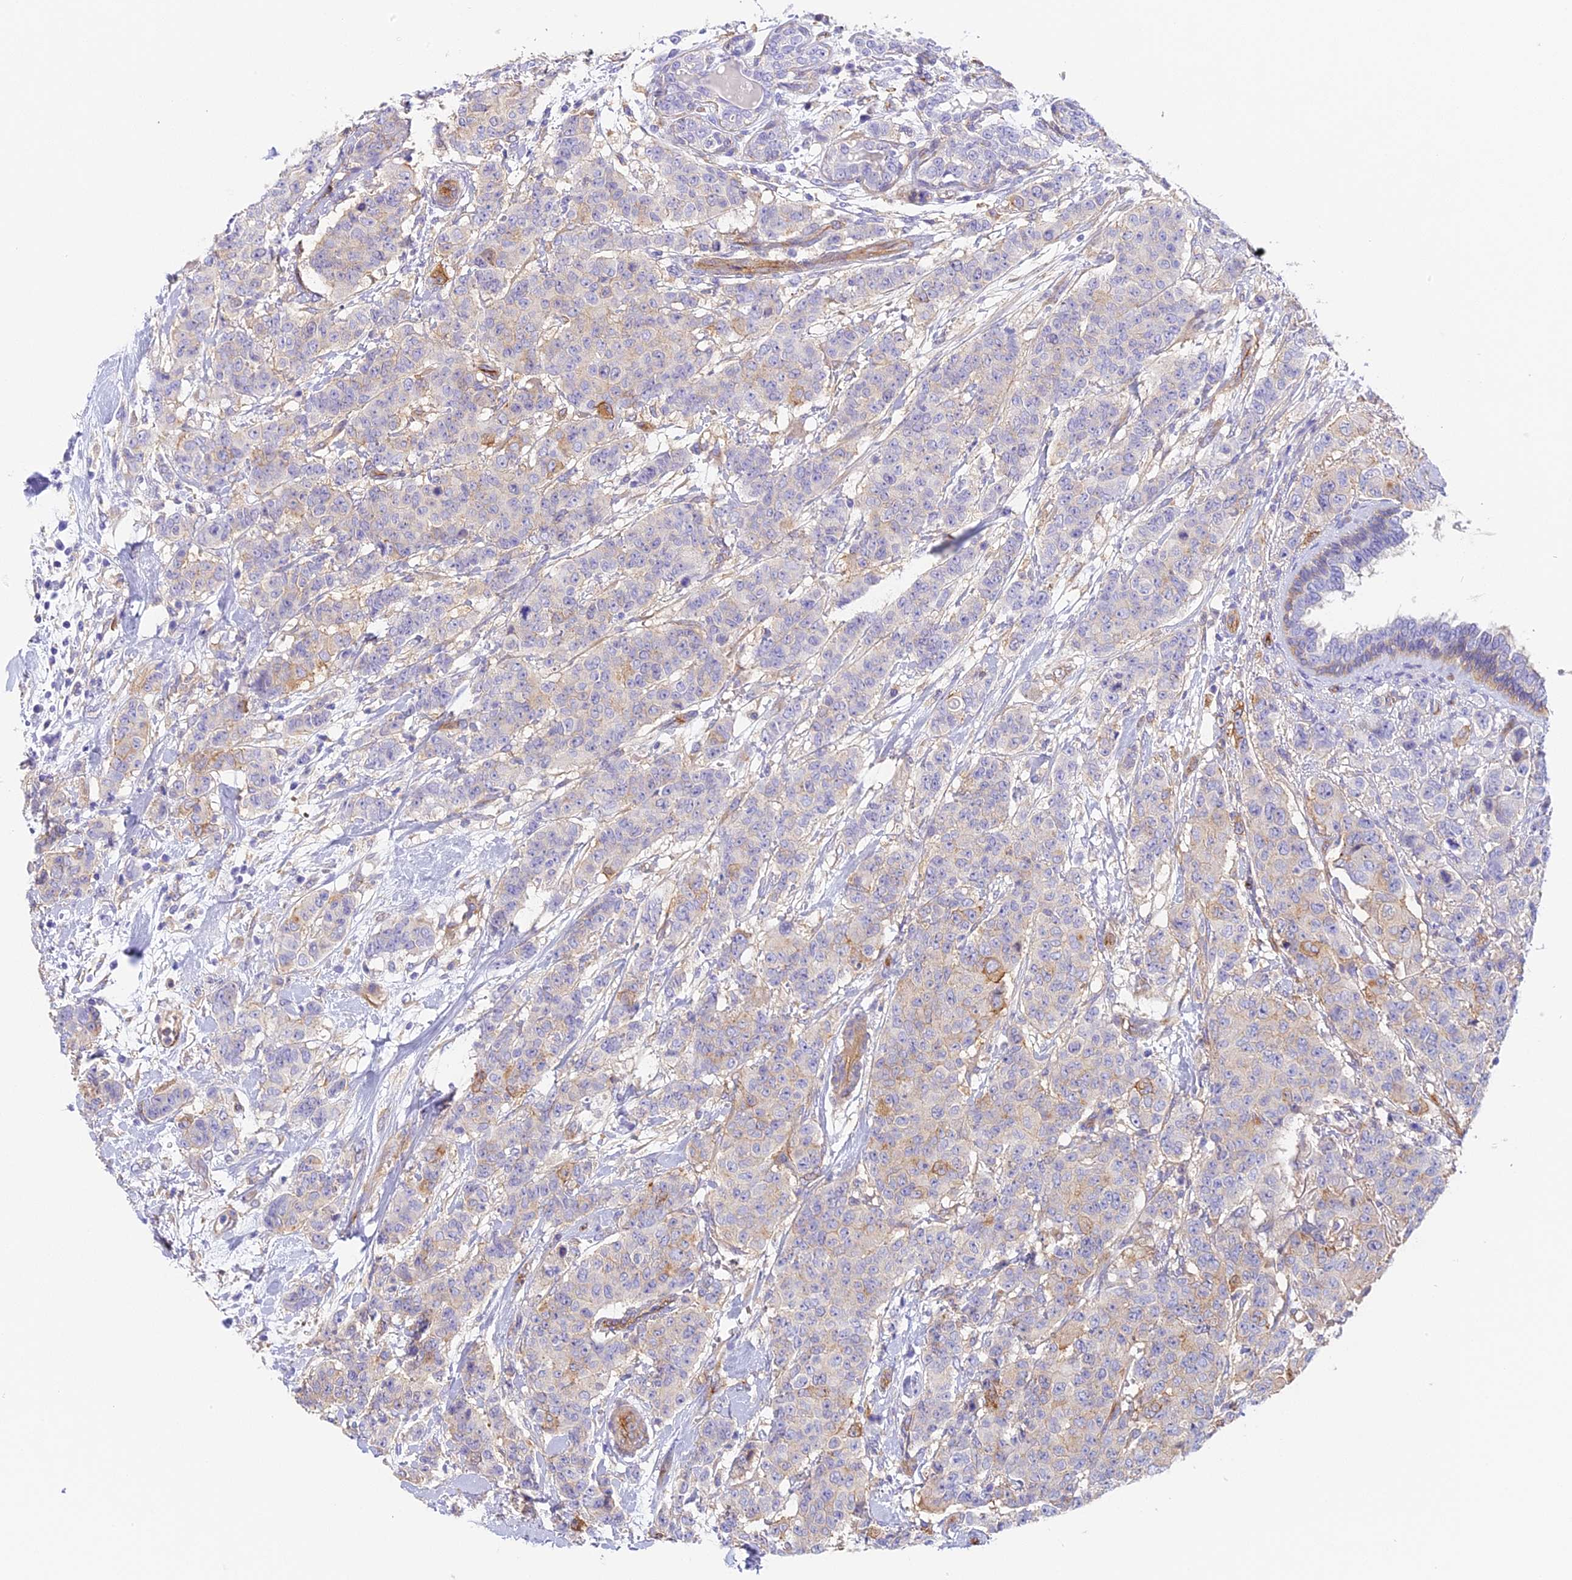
{"staining": {"intensity": "negative", "quantity": "none", "location": "none"}, "tissue": "breast cancer", "cell_type": "Tumor cells", "image_type": "cancer", "snomed": [{"axis": "morphology", "description": "Duct carcinoma"}, {"axis": "topography", "description": "Breast"}], "caption": "A histopathology image of breast infiltrating ductal carcinoma stained for a protein reveals no brown staining in tumor cells.", "gene": "HOMER3", "patient": {"sex": "female", "age": 40}}